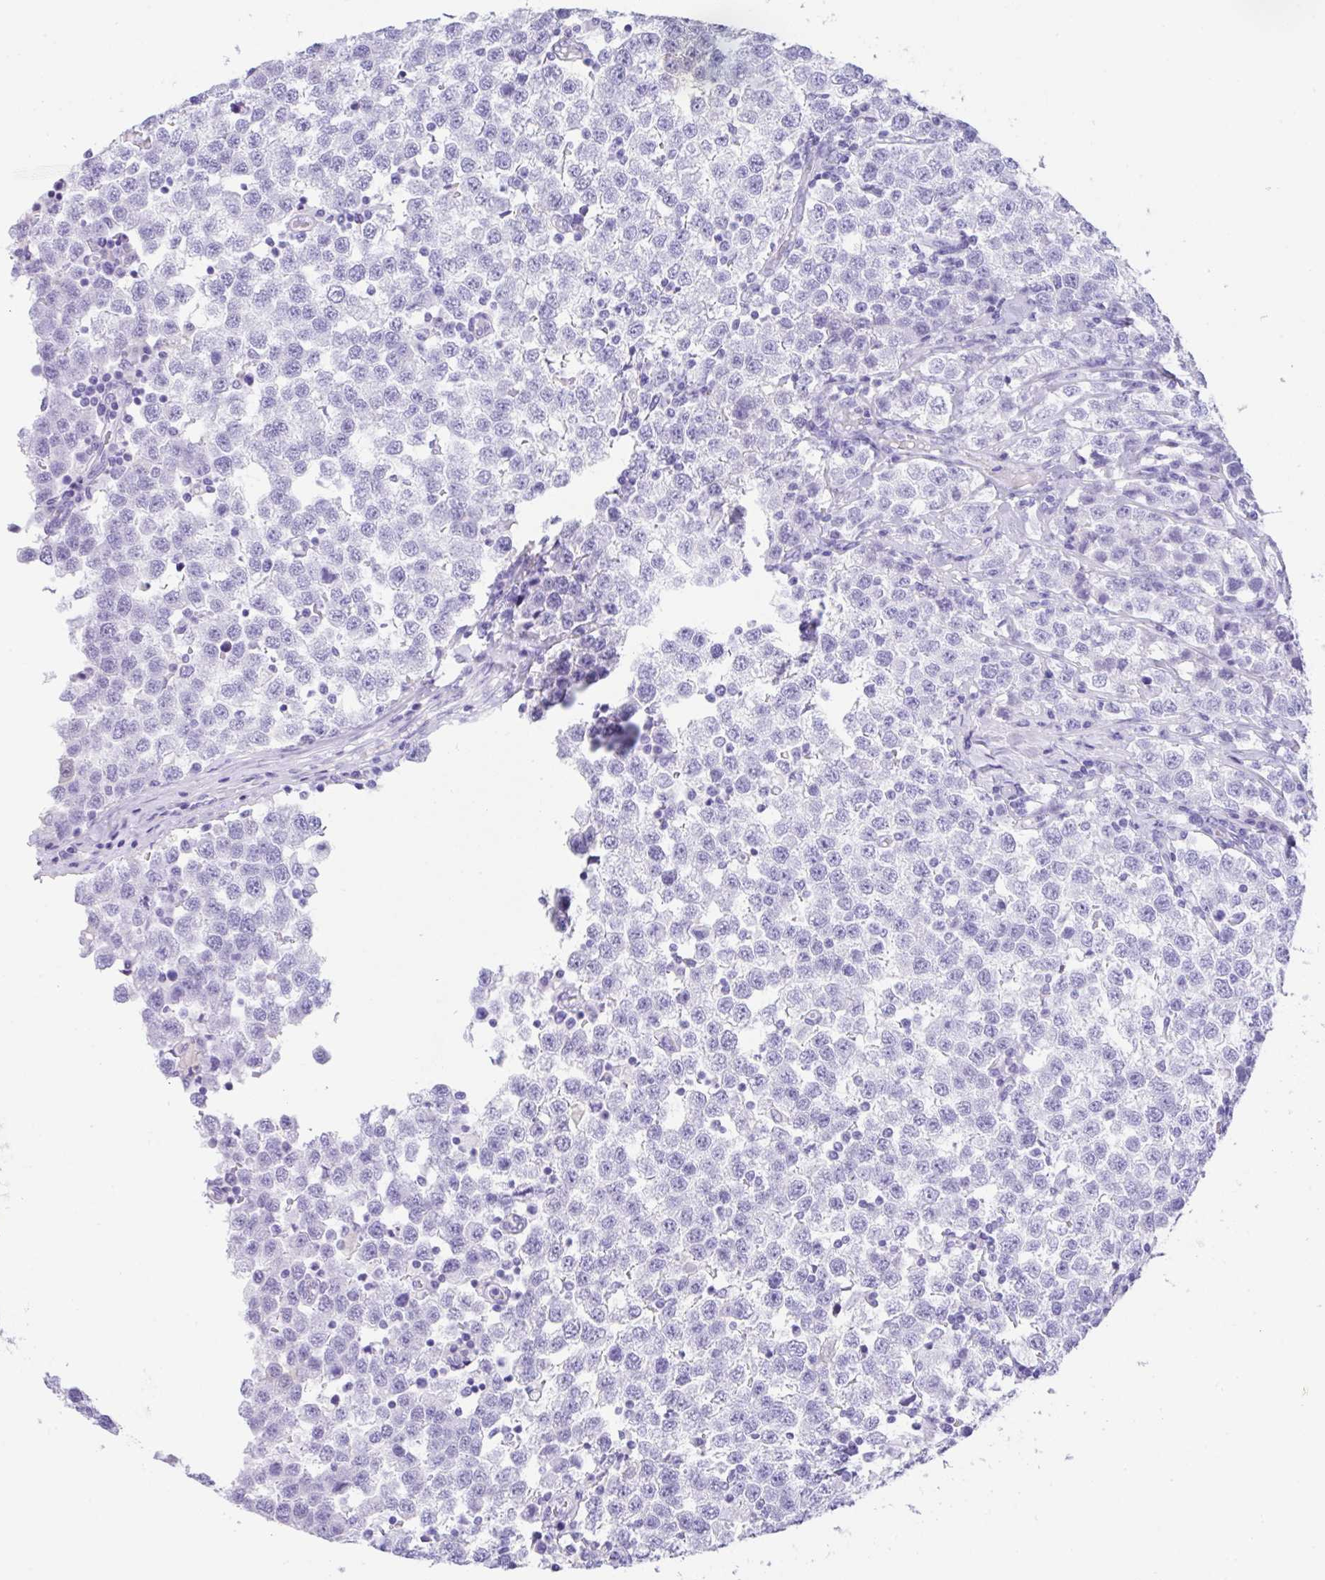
{"staining": {"intensity": "negative", "quantity": "none", "location": "none"}, "tissue": "testis cancer", "cell_type": "Tumor cells", "image_type": "cancer", "snomed": [{"axis": "morphology", "description": "Seminoma, NOS"}, {"axis": "topography", "description": "Testis"}], "caption": "IHC image of testis cancer stained for a protein (brown), which demonstrates no staining in tumor cells.", "gene": "CPA1", "patient": {"sex": "male", "age": 34}}